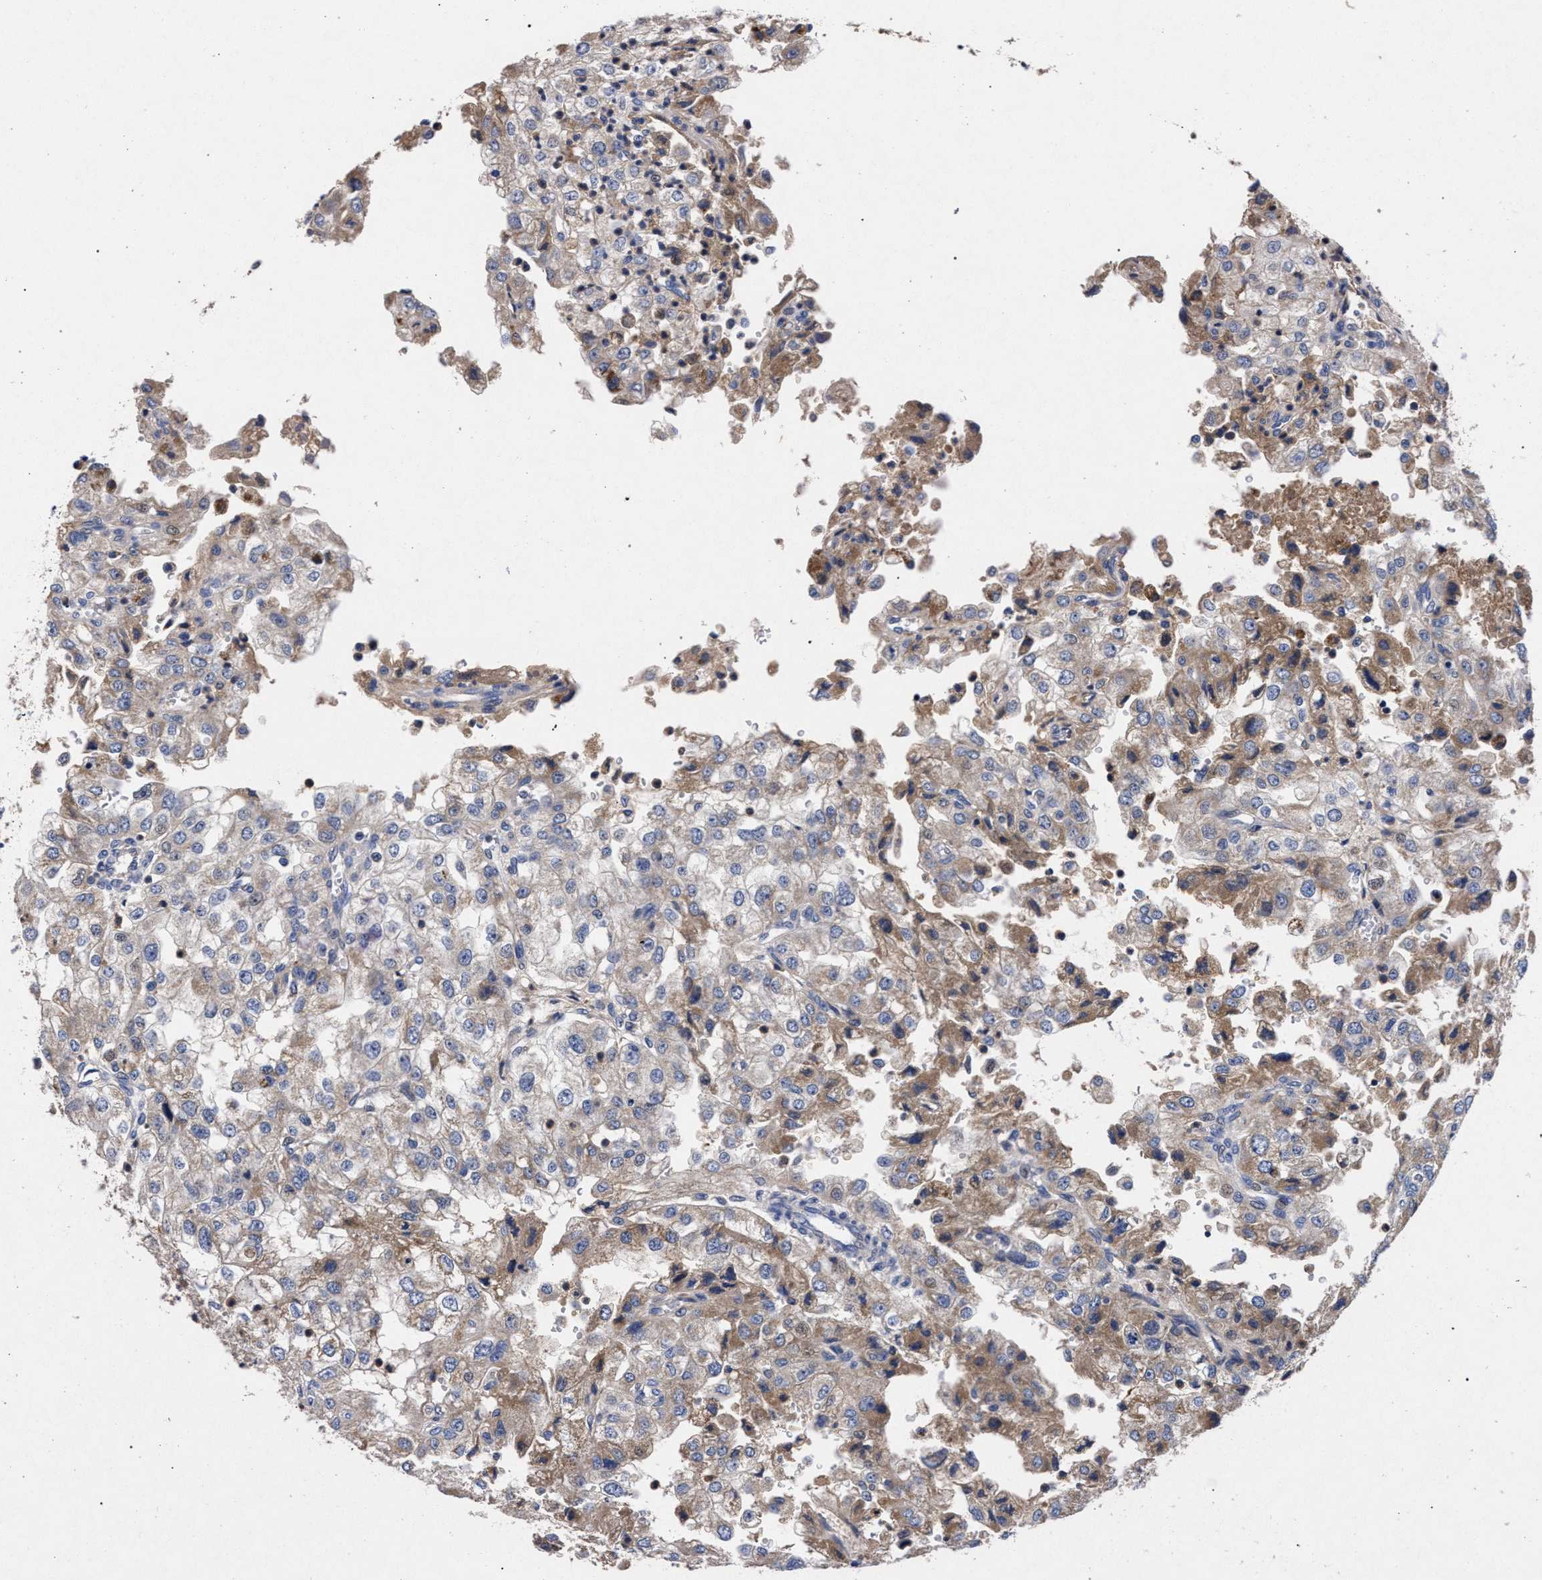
{"staining": {"intensity": "weak", "quantity": "25%-75%", "location": "cytoplasmic/membranous"}, "tissue": "renal cancer", "cell_type": "Tumor cells", "image_type": "cancer", "snomed": [{"axis": "morphology", "description": "Adenocarcinoma, NOS"}, {"axis": "topography", "description": "Kidney"}], "caption": "Protein expression analysis of renal cancer demonstrates weak cytoplasmic/membranous staining in approximately 25%-75% of tumor cells.", "gene": "HSD17B14", "patient": {"sex": "female", "age": 54}}